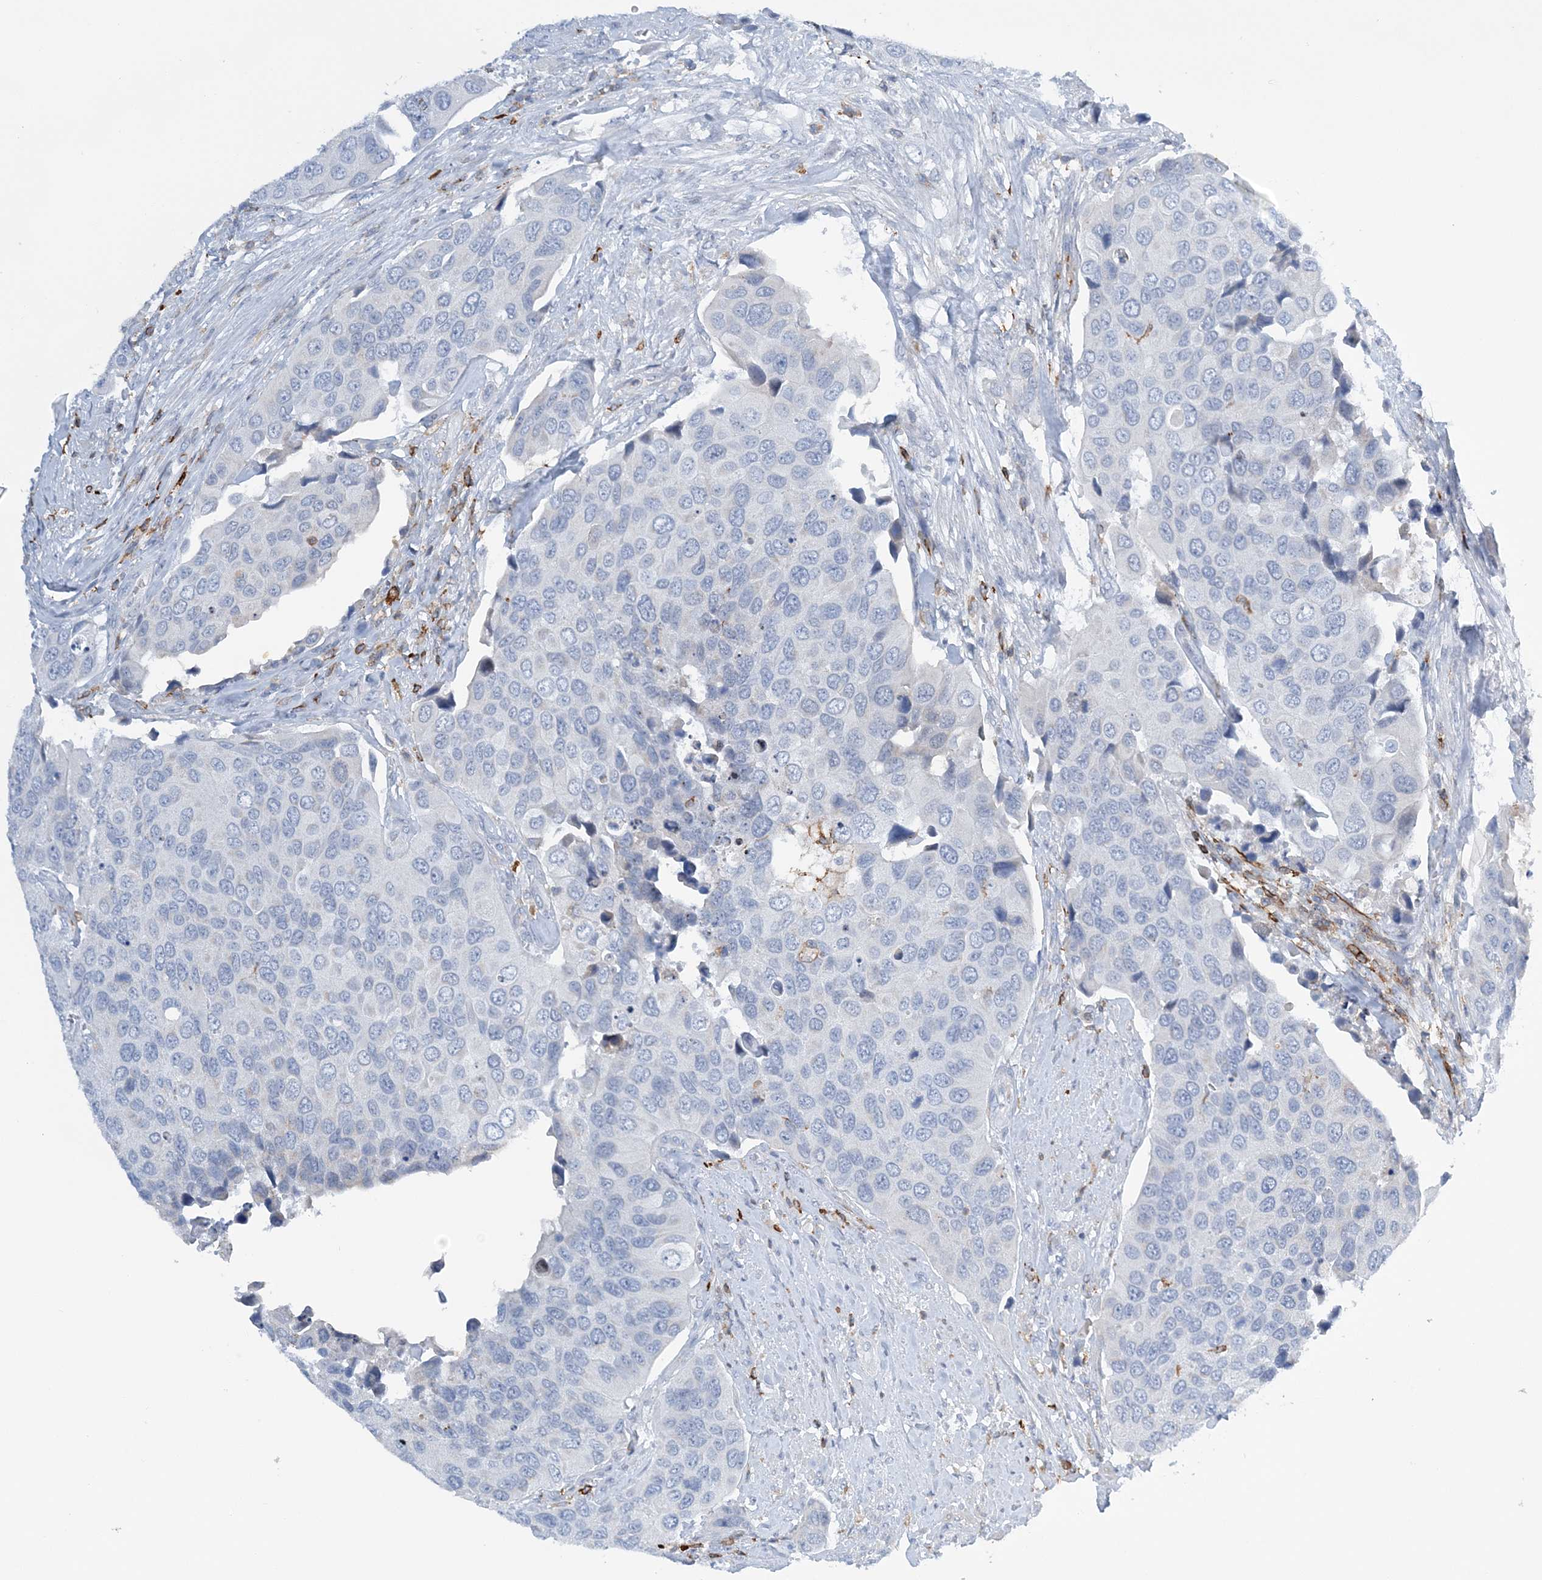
{"staining": {"intensity": "negative", "quantity": "none", "location": "none"}, "tissue": "urothelial cancer", "cell_type": "Tumor cells", "image_type": "cancer", "snomed": [{"axis": "morphology", "description": "Urothelial carcinoma, High grade"}, {"axis": "topography", "description": "Urinary bladder"}], "caption": "This is an immunohistochemistry (IHC) micrograph of human urothelial cancer. There is no staining in tumor cells.", "gene": "PRMT9", "patient": {"sex": "male", "age": 74}}